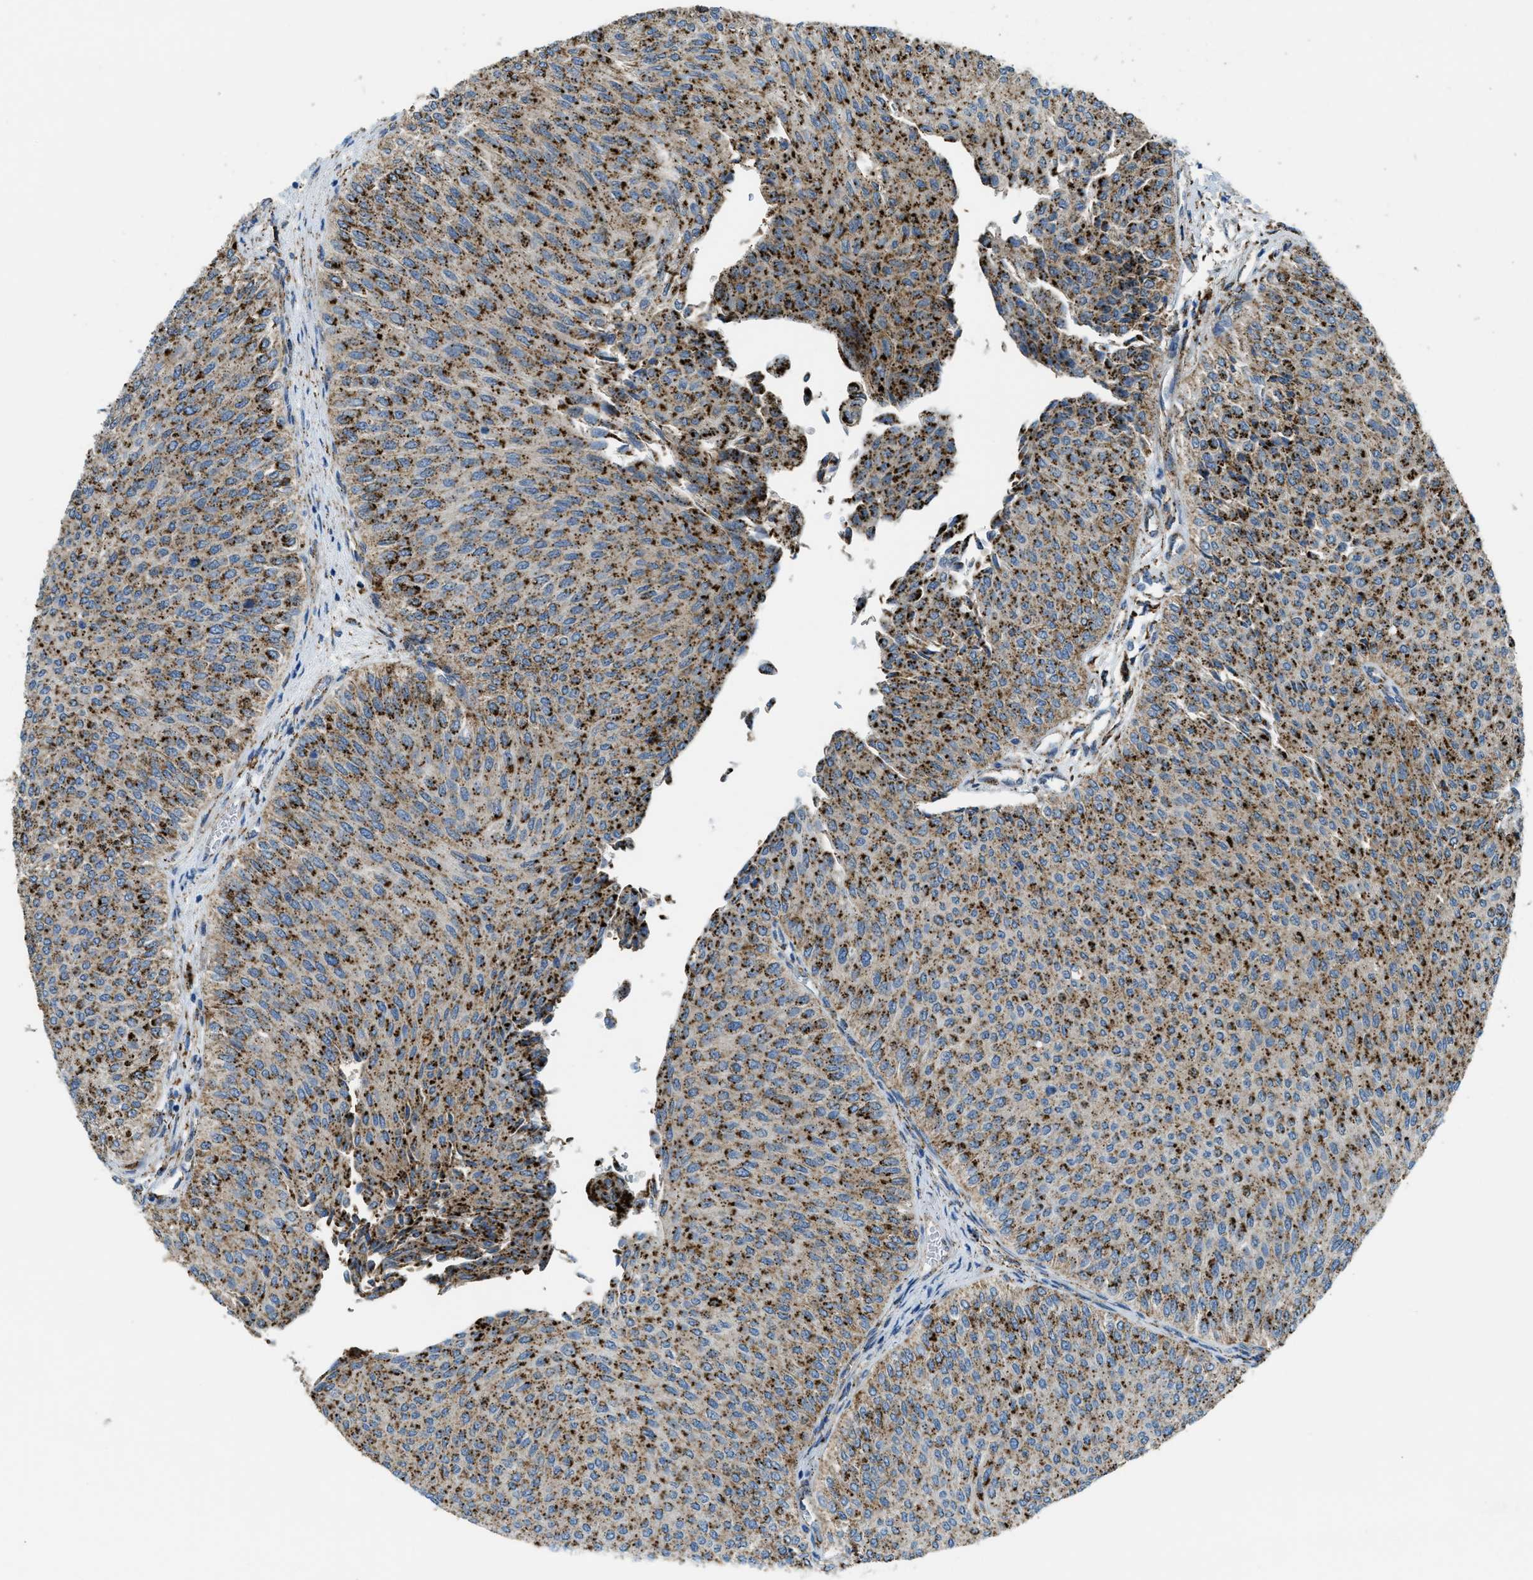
{"staining": {"intensity": "strong", "quantity": ">75%", "location": "cytoplasmic/membranous"}, "tissue": "urothelial cancer", "cell_type": "Tumor cells", "image_type": "cancer", "snomed": [{"axis": "morphology", "description": "Urothelial carcinoma, Low grade"}, {"axis": "topography", "description": "Urinary bladder"}], "caption": "This is an image of IHC staining of urothelial cancer, which shows strong positivity in the cytoplasmic/membranous of tumor cells.", "gene": "SCARB2", "patient": {"sex": "male", "age": 78}}